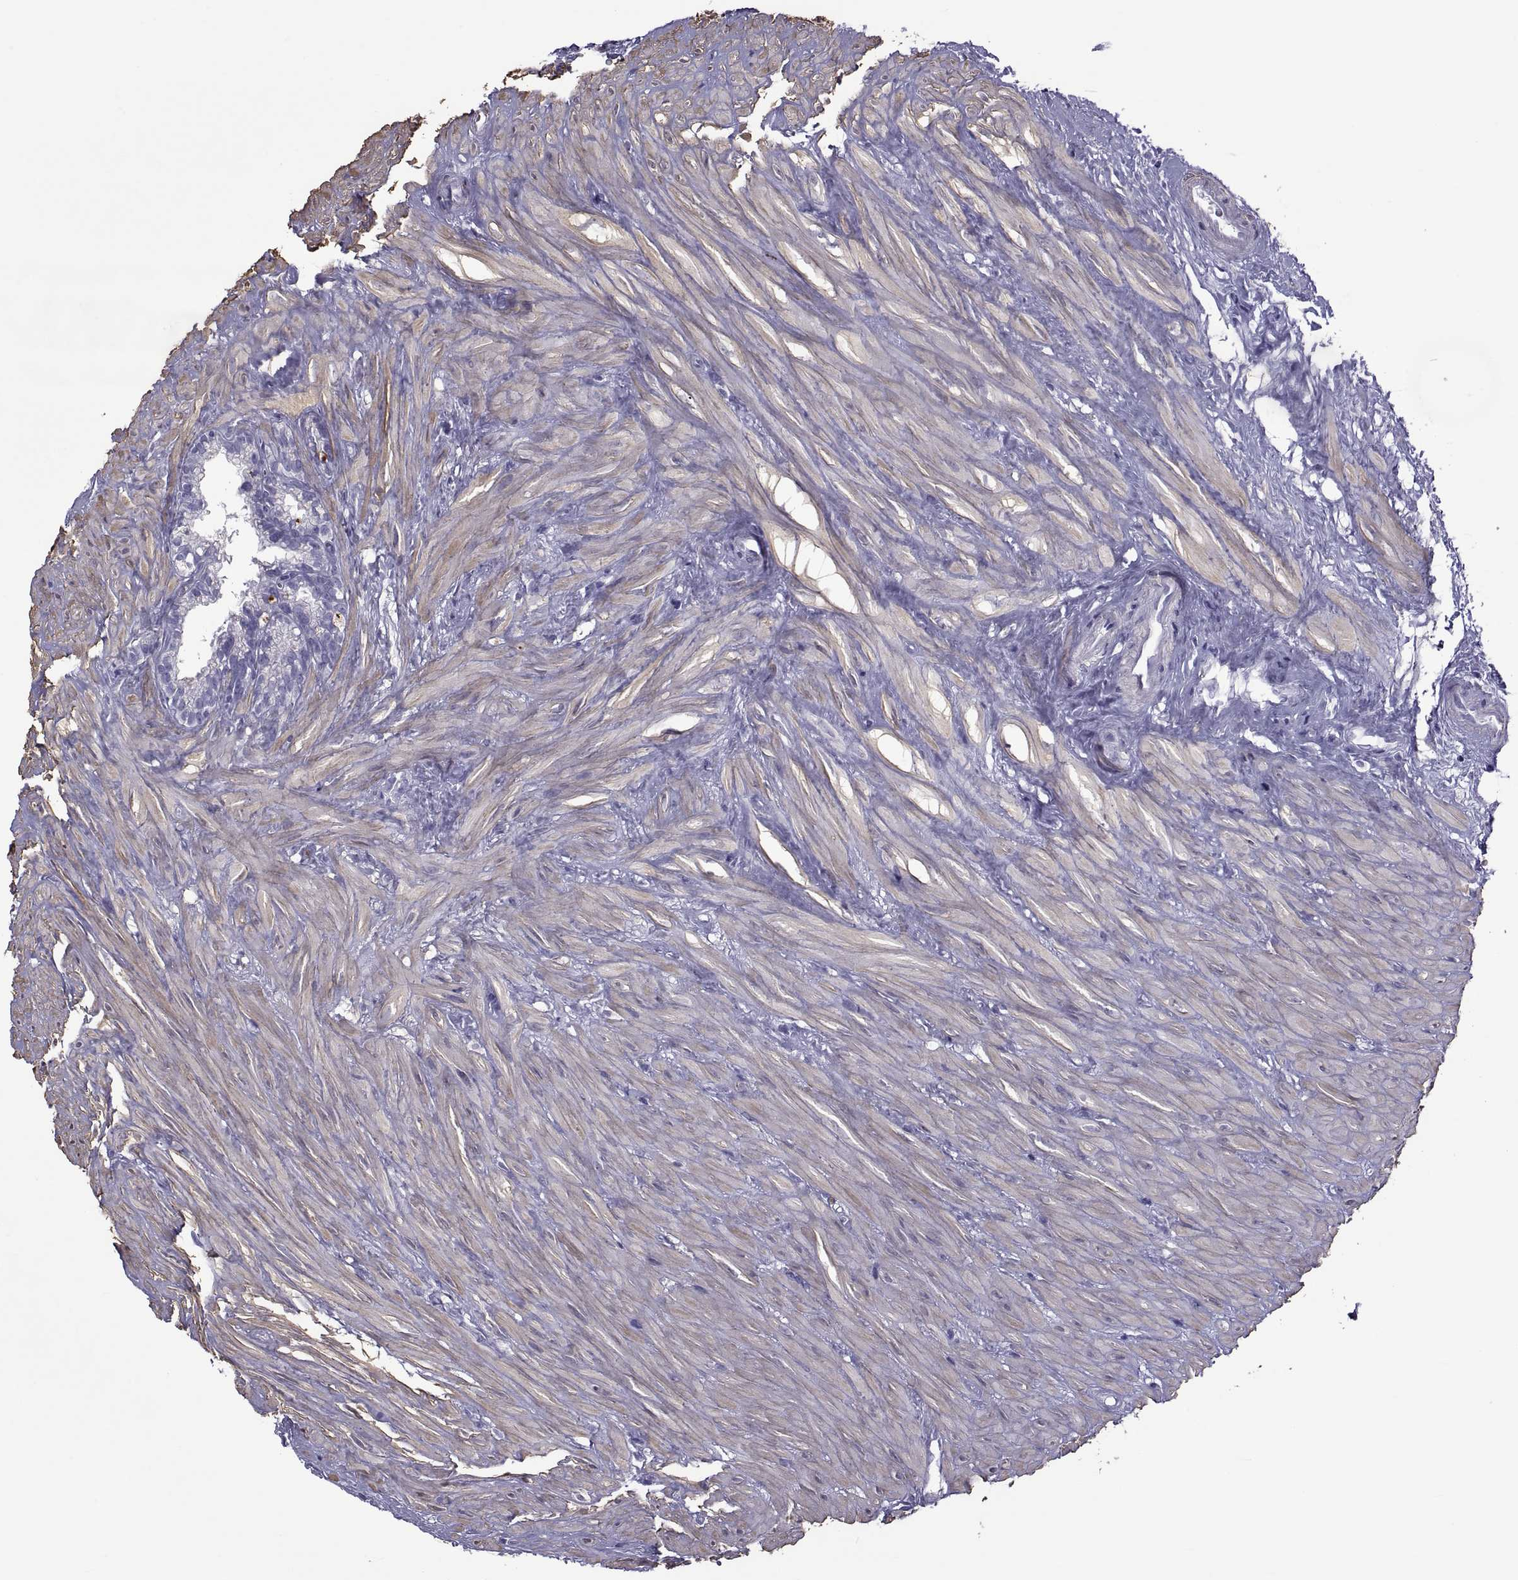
{"staining": {"intensity": "negative", "quantity": "none", "location": "none"}, "tissue": "seminal vesicle", "cell_type": "Glandular cells", "image_type": "normal", "snomed": [{"axis": "morphology", "description": "Normal tissue, NOS"}, {"axis": "morphology", "description": "Urothelial carcinoma, NOS"}, {"axis": "topography", "description": "Urinary bladder"}, {"axis": "topography", "description": "Seminal veicle"}], "caption": "Immunohistochemical staining of normal seminal vesicle displays no significant staining in glandular cells. The staining is performed using DAB (3,3'-diaminobenzidine) brown chromogen with nuclei counter-stained in using hematoxylin.", "gene": "MAGEB1", "patient": {"sex": "male", "age": 76}}